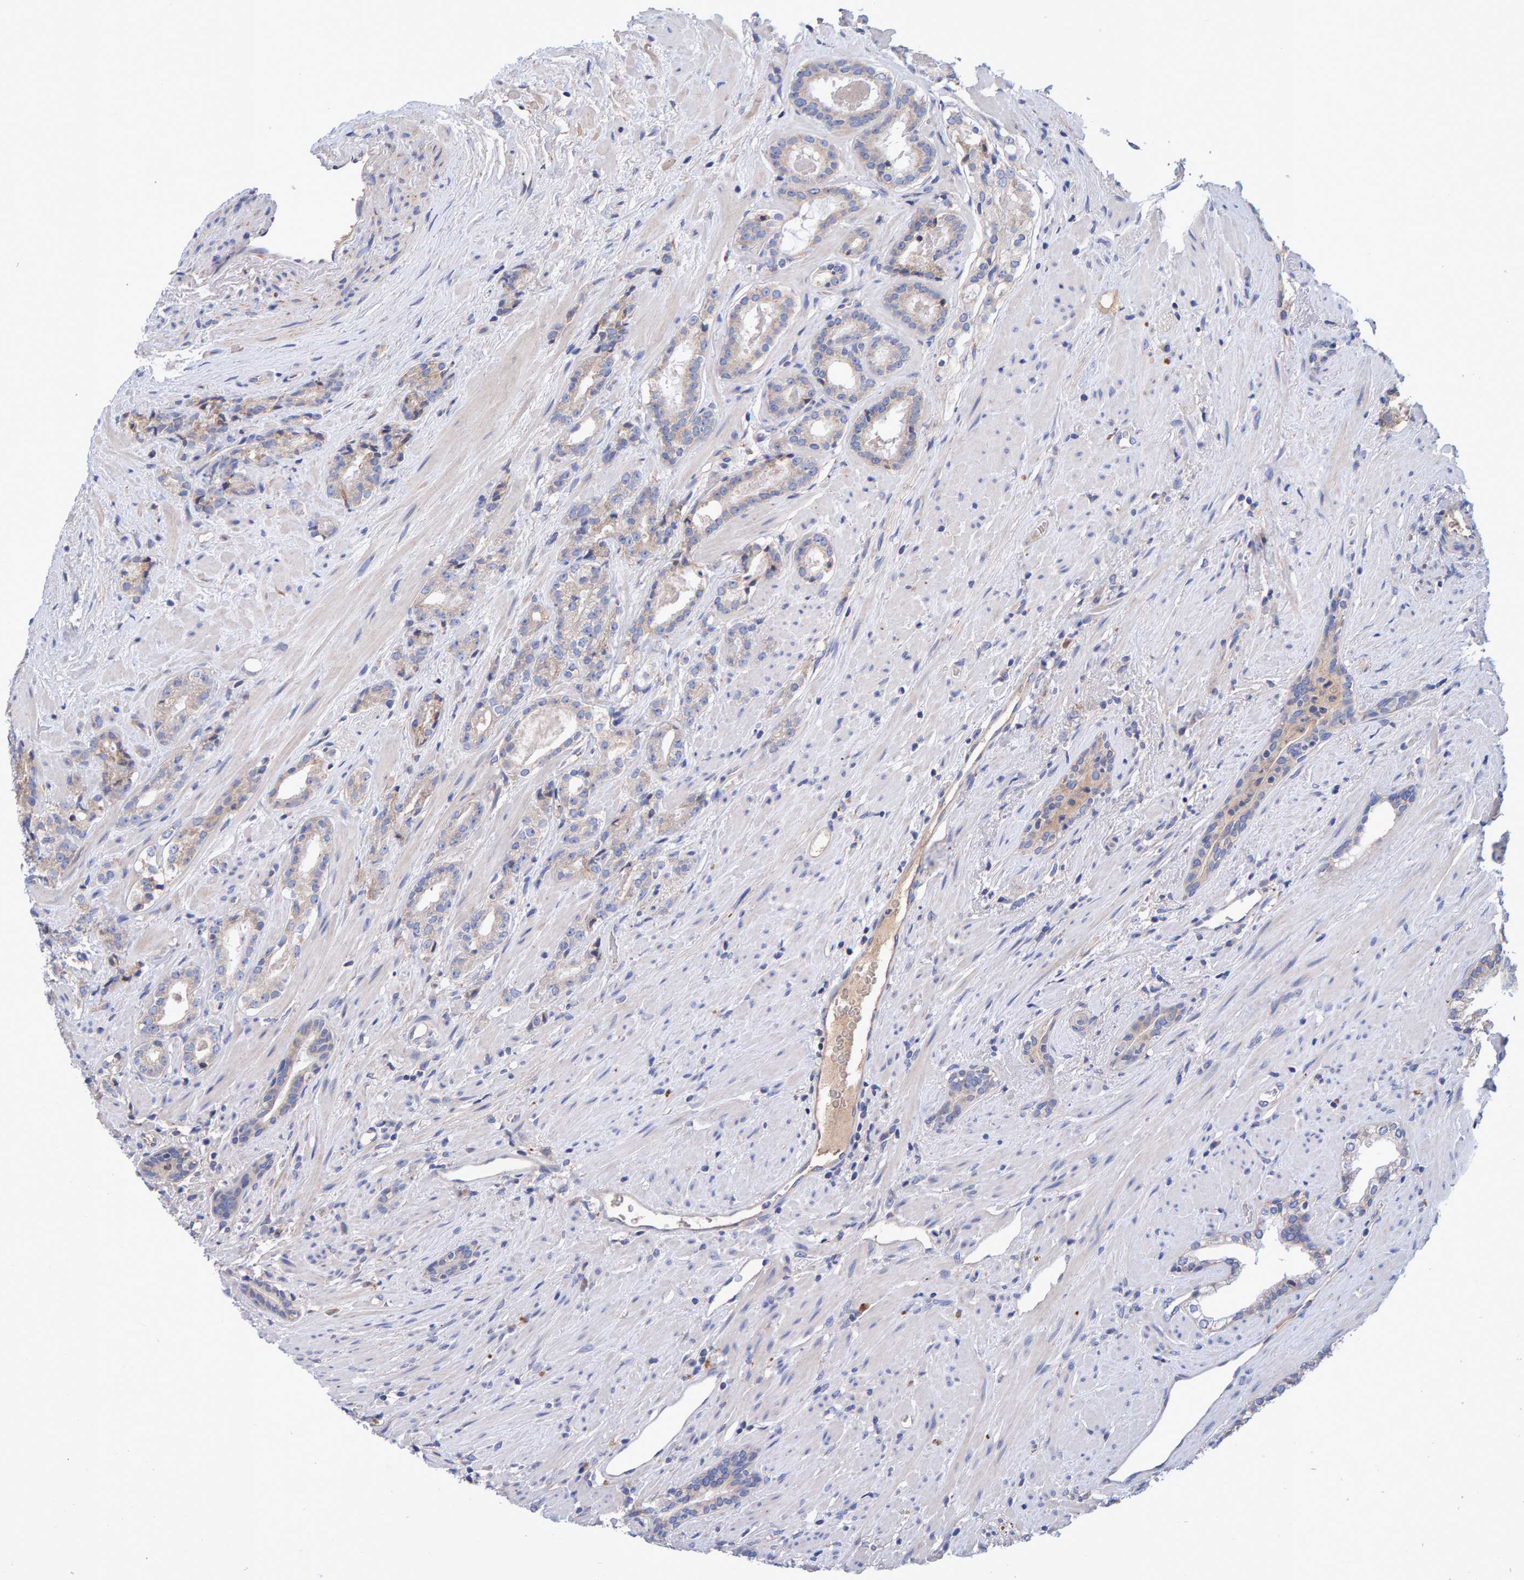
{"staining": {"intensity": "negative", "quantity": "none", "location": "none"}, "tissue": "prostate cancer", "cell_type": "Tumor cells", "image_type": "cancer", "snomed": [{"axis": "morphology", "description": "Adenocarcinoma, High grade"}, {"axis": "topography", "description": "Prostate"}], "caption": "High magnification brightfield microscopy of prostate high-grade adenocarcinoma stained with DAB (3,3'-diaminobenzidine) (brown) and counterstained with hematoxylin (blue): tumor cells show no significant expression. (DAB (3,3'-diaminobenzidine) immunohistochemistry visualized using brightfield microscopy, high magnification).", "gene": "EFR3A", "patient": {"sex": "male", "age": 71}}